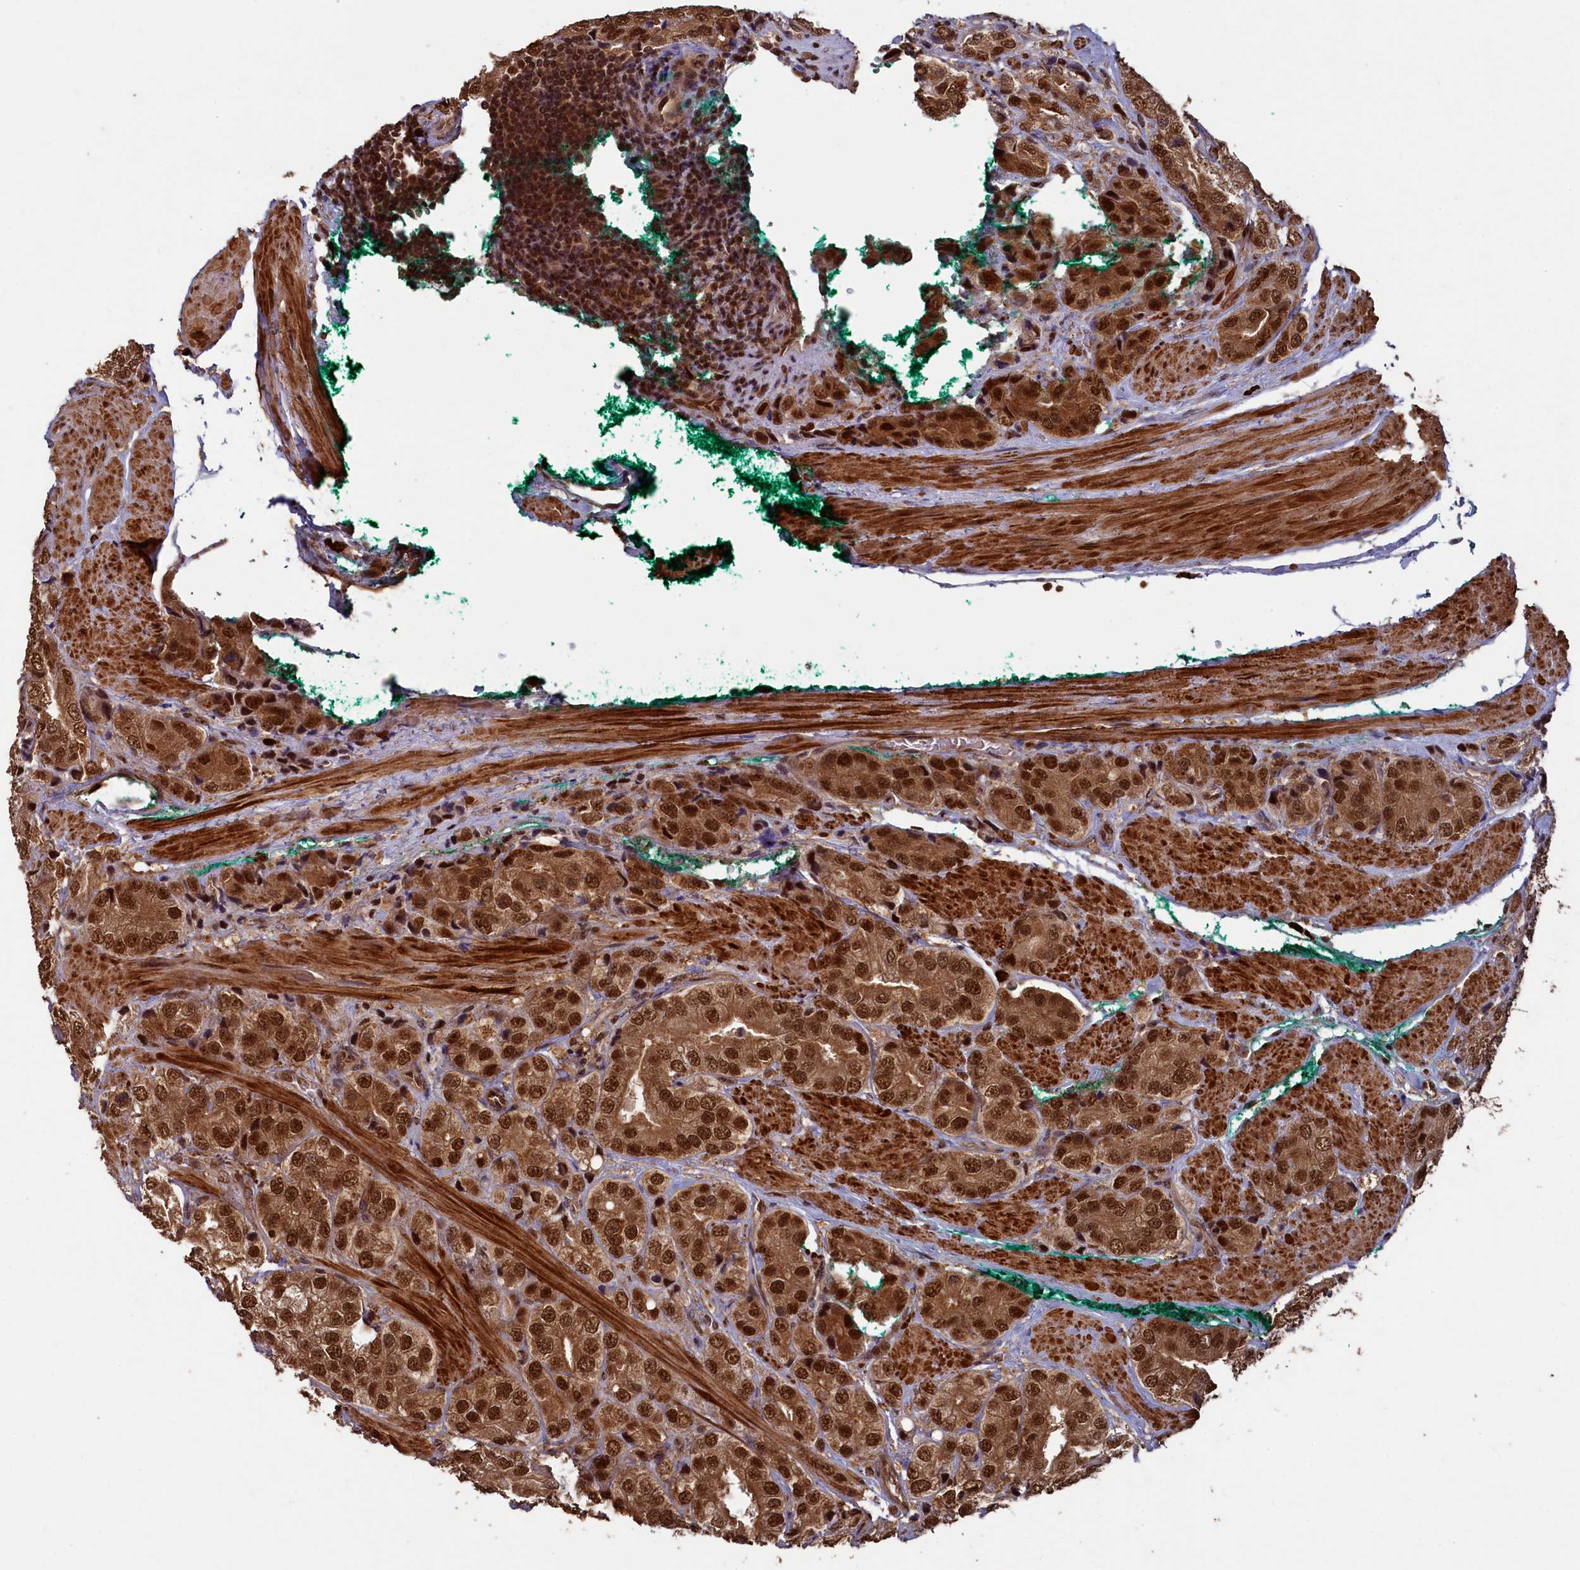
{"staining": {"intensity": "strong", "quantity": ">75%", "location": "cytoplasmic/membranous,nuclear"}, "tissue": "prostate cancer", "cell_type": "Tumor cells", "image_type": "cancer", "snomed": [{"axis": "morphology", "description": "Adenocarcinoma, High grade"}, {"axis": "topography", "description": "Prostate"}], "caption": "Prostate cancer stained for a protein exhibits strong cytoplasmic/membranous and nuclear positivity in tumor cells. (IHC, brightfield microscopy, high magnification).", "gene": "NAE1", "patient": {"sex": "male", "age": 50}}